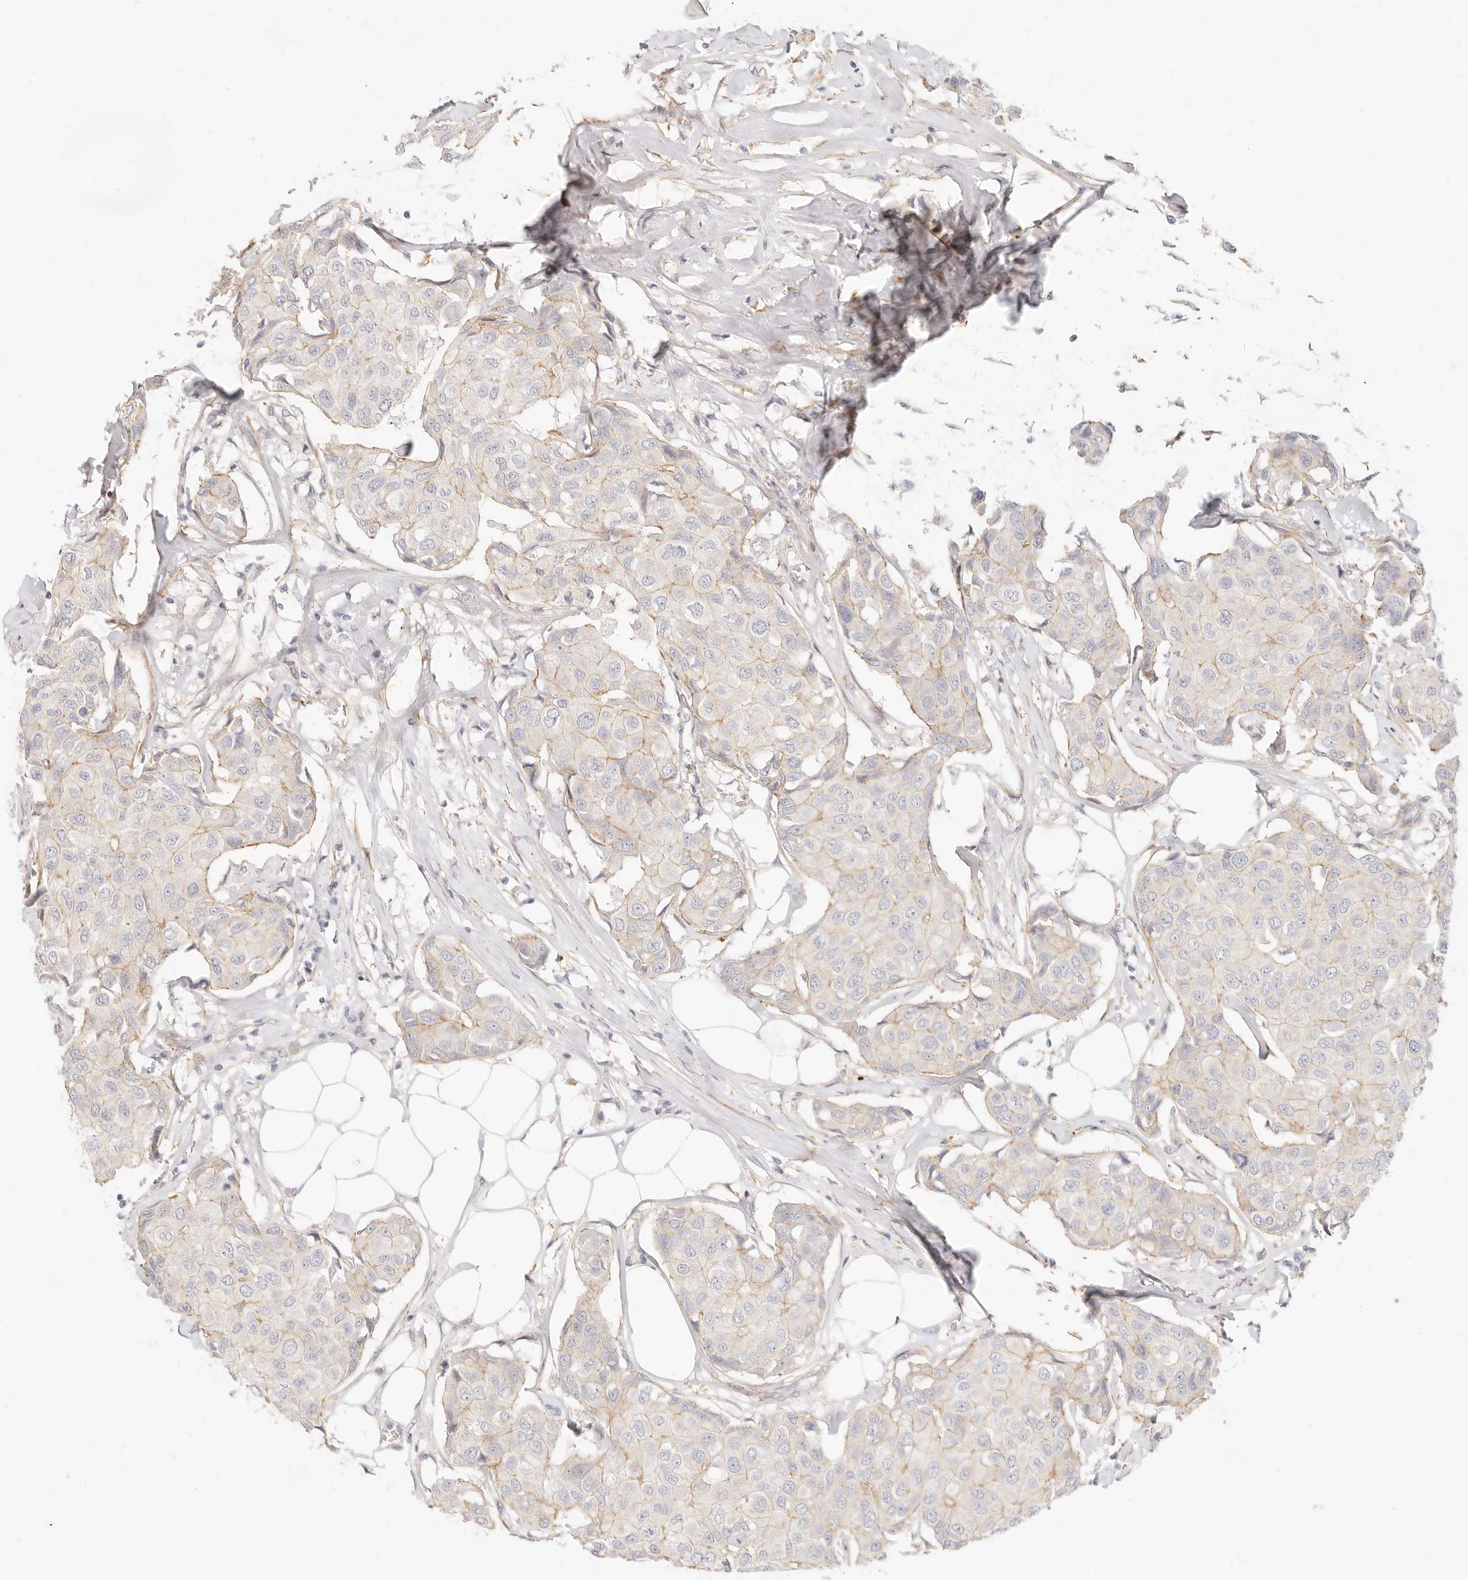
{"staining": {"intensity": "weak", "quantity": "25%-75%", "location": "cytoplasmic/membranous"}, "tissue": "breast cancer", "cell_type": "Tumor cells", "image_type": "cancer", "snomed": [{"axis": "morphology", "description": "Duct carcinoma"}, {"axis": "topography", "description": "Breast"}], "caption": "The image reveals staining of breast cancer, revealing weak cytoplasmic/membranous protein staining (brown color) within tumor cells.", "gene": "UBXN10", "patient": {"sex": "female", "age": 80}}